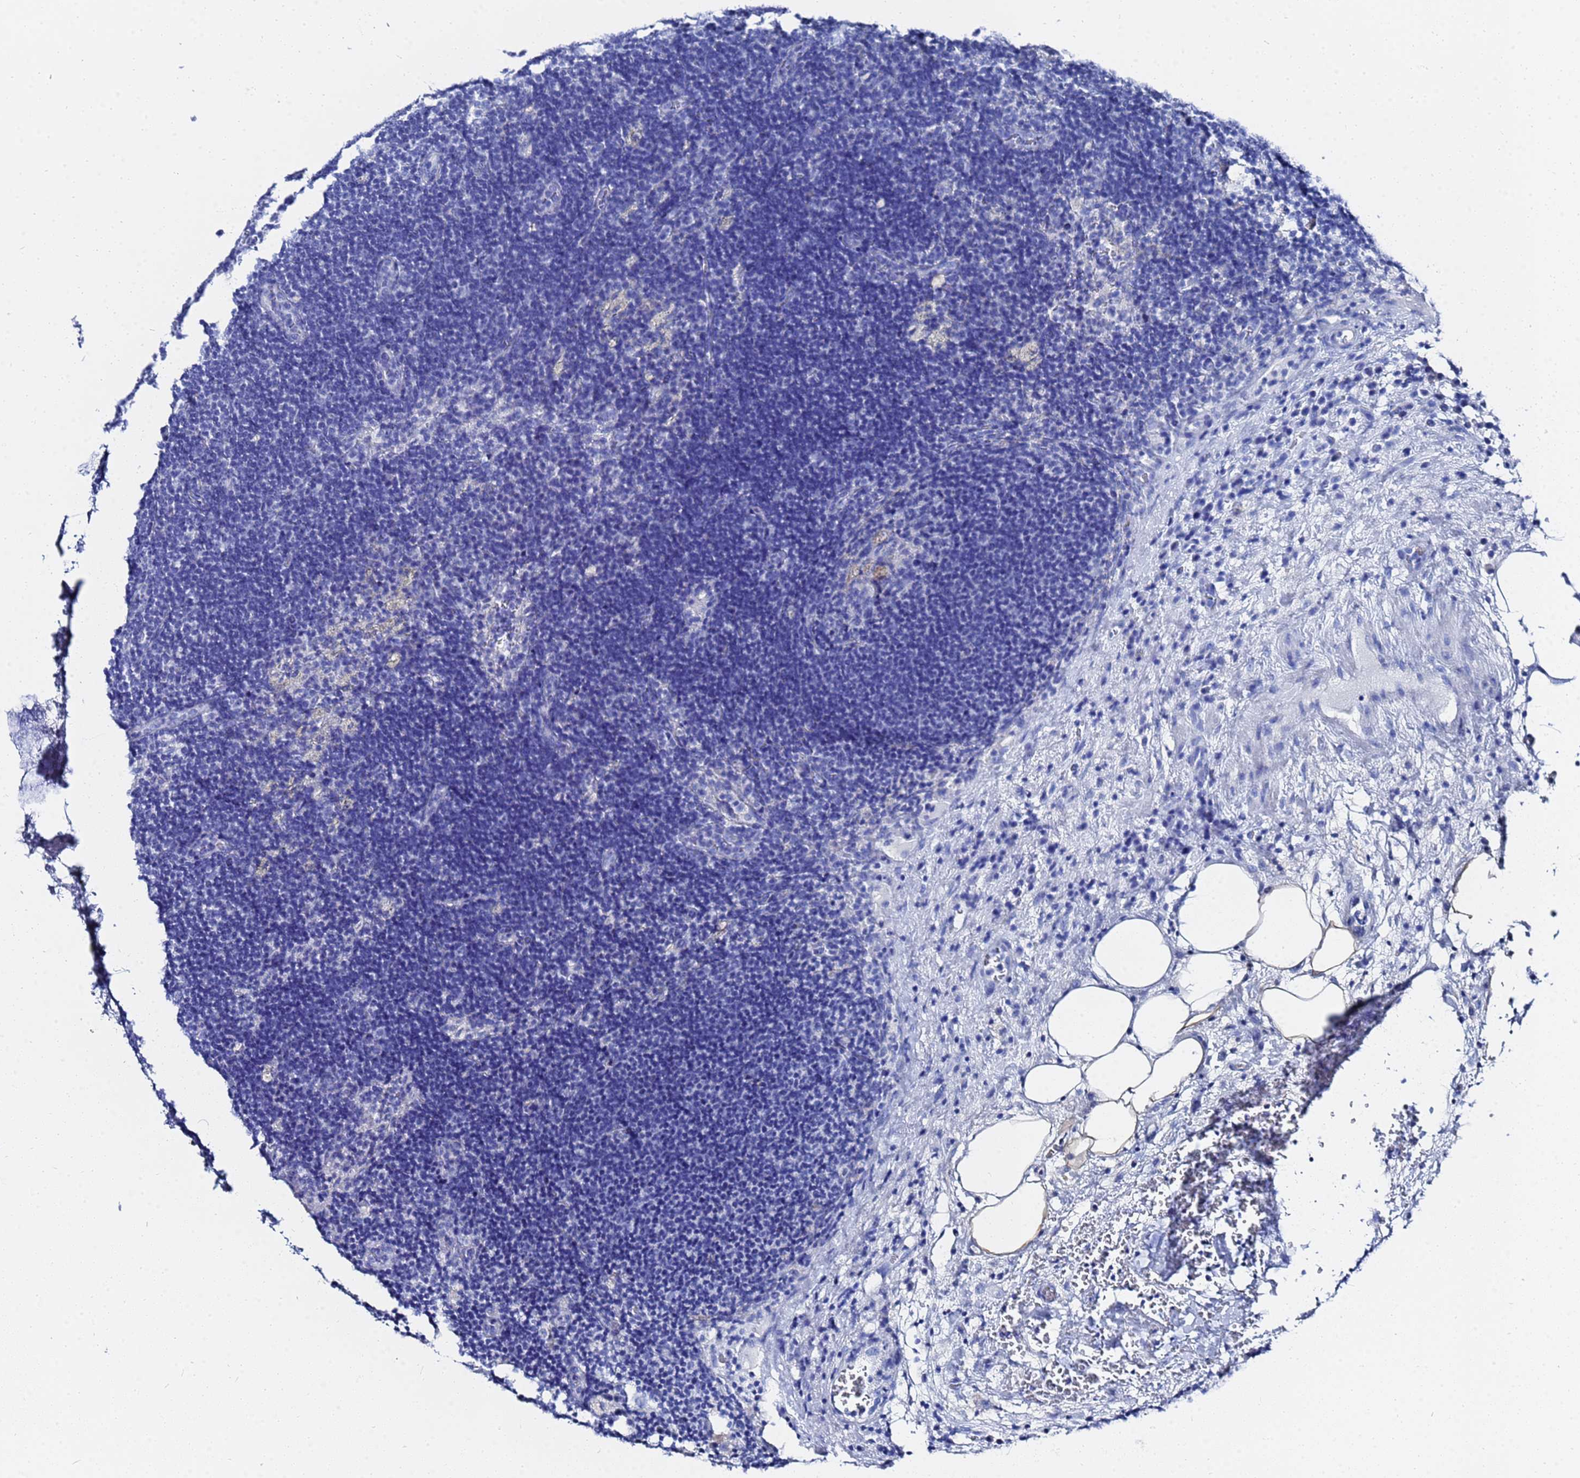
{"staining": {"intensity": "negative", "quantity": "none", "location": "none"}, "tissue": "lymph node", "cell_type": "Germinal center cells", "image_type": "normal", "snomed": [{"axis": "morphology", "description": "Normal tissue, NOS"}, {"axis": "topography", "description": "Lymph node"}], "caption": "A high-resolution histopathology image shows immunohistochemistry (IHC) staining of unremarkable lymph node, which reveals no significant positivity in germinal center cells.", "gene": "GGT1", "patient": {"sex": "female", "age": 70}}